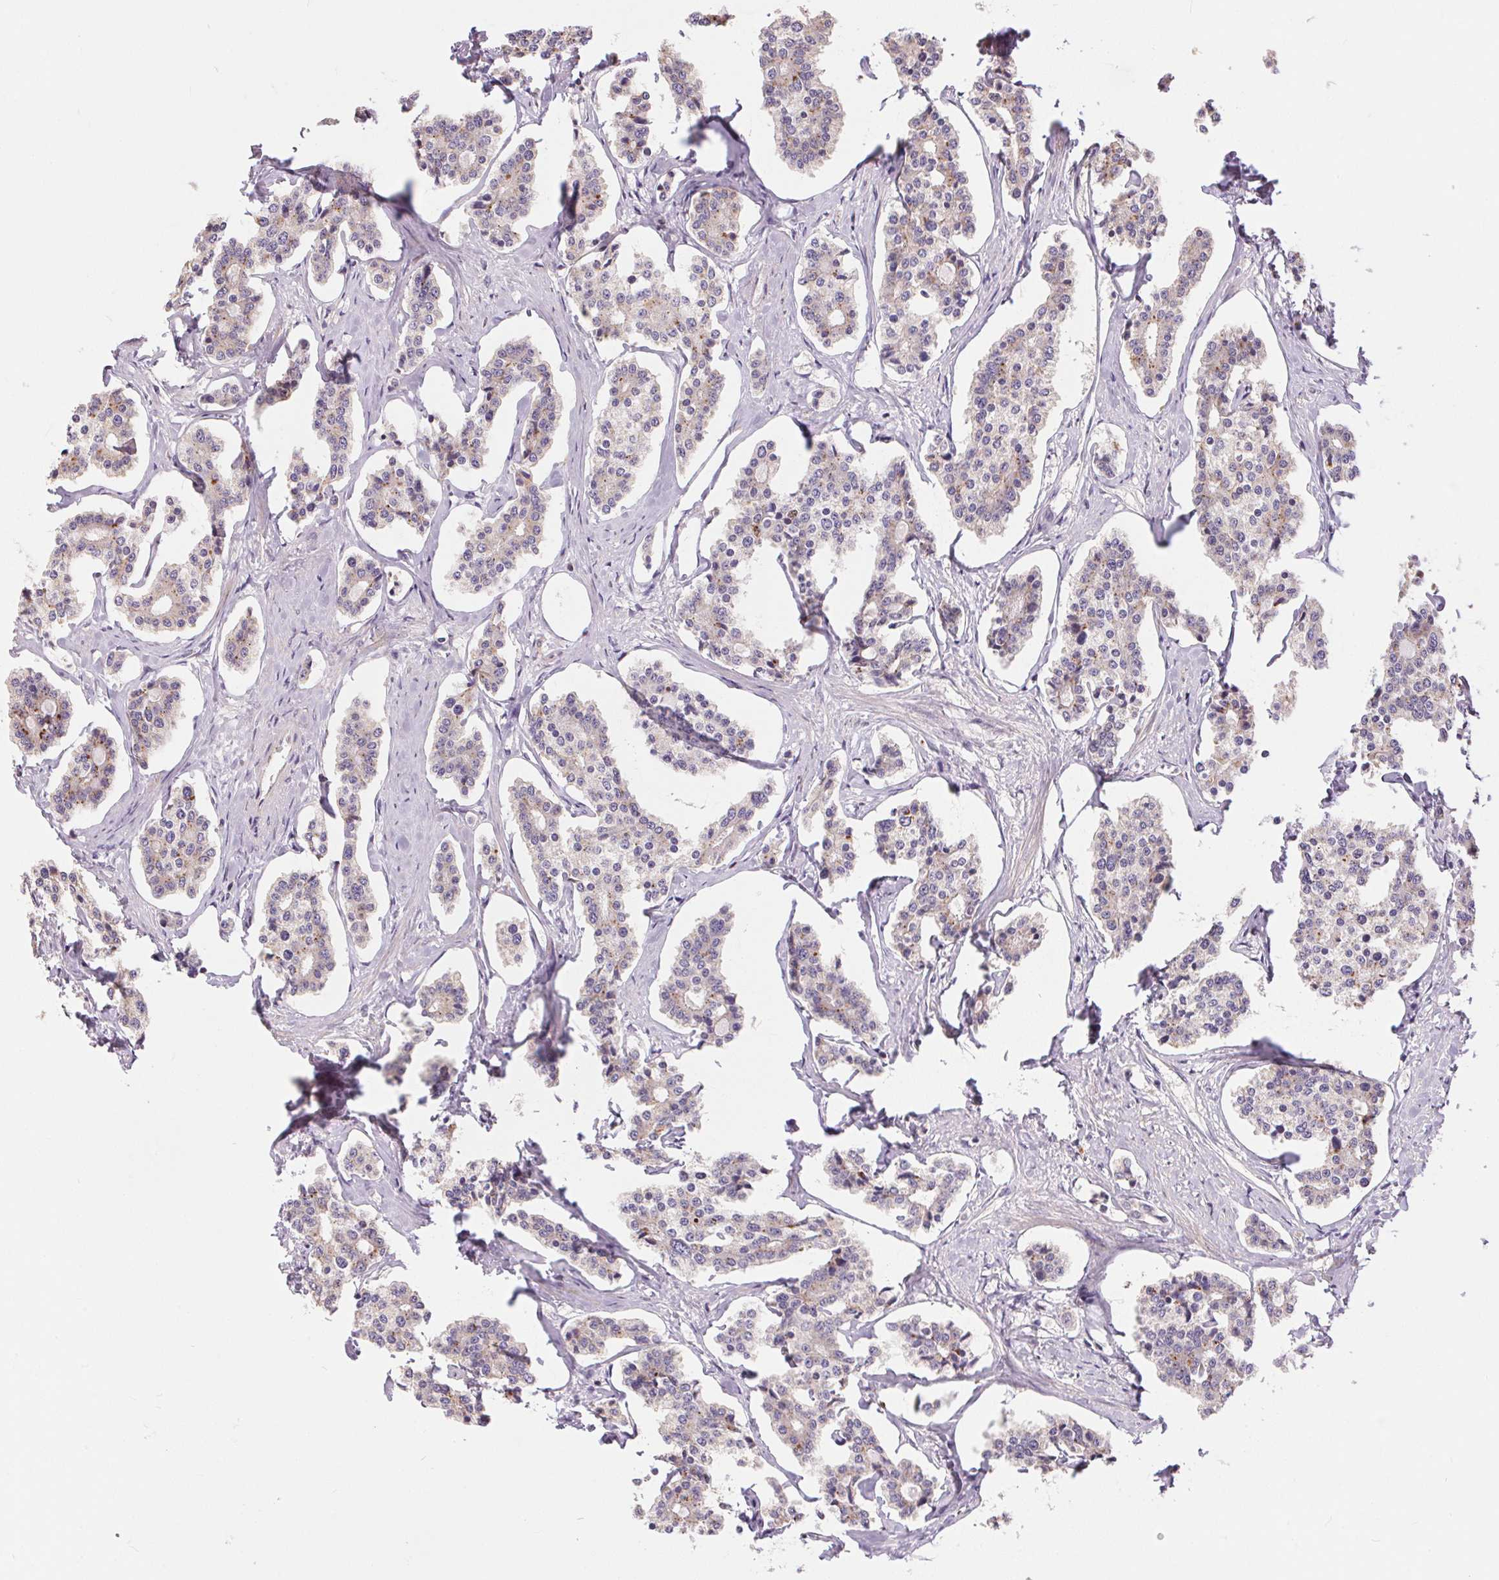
{"staining": {"intensity": "weak", "quantity": "<25%", "location": "cytoplasmic/membranous"}, "tissue": "carcinoid", "cell_type": "Tumor cells", "image_type": "cancer", "snomed": [{"axis": "morphology", "description": "Carcinoid, malignant, NOS"}, {"axis": "topography", "description": "Small intestine"}], "caption": "The photomicrograph reveals no significant expression in tumor cells of malignant carcinoid.", "gene": "UNC13B", "patient": {"sex": "female", "age": 65}}